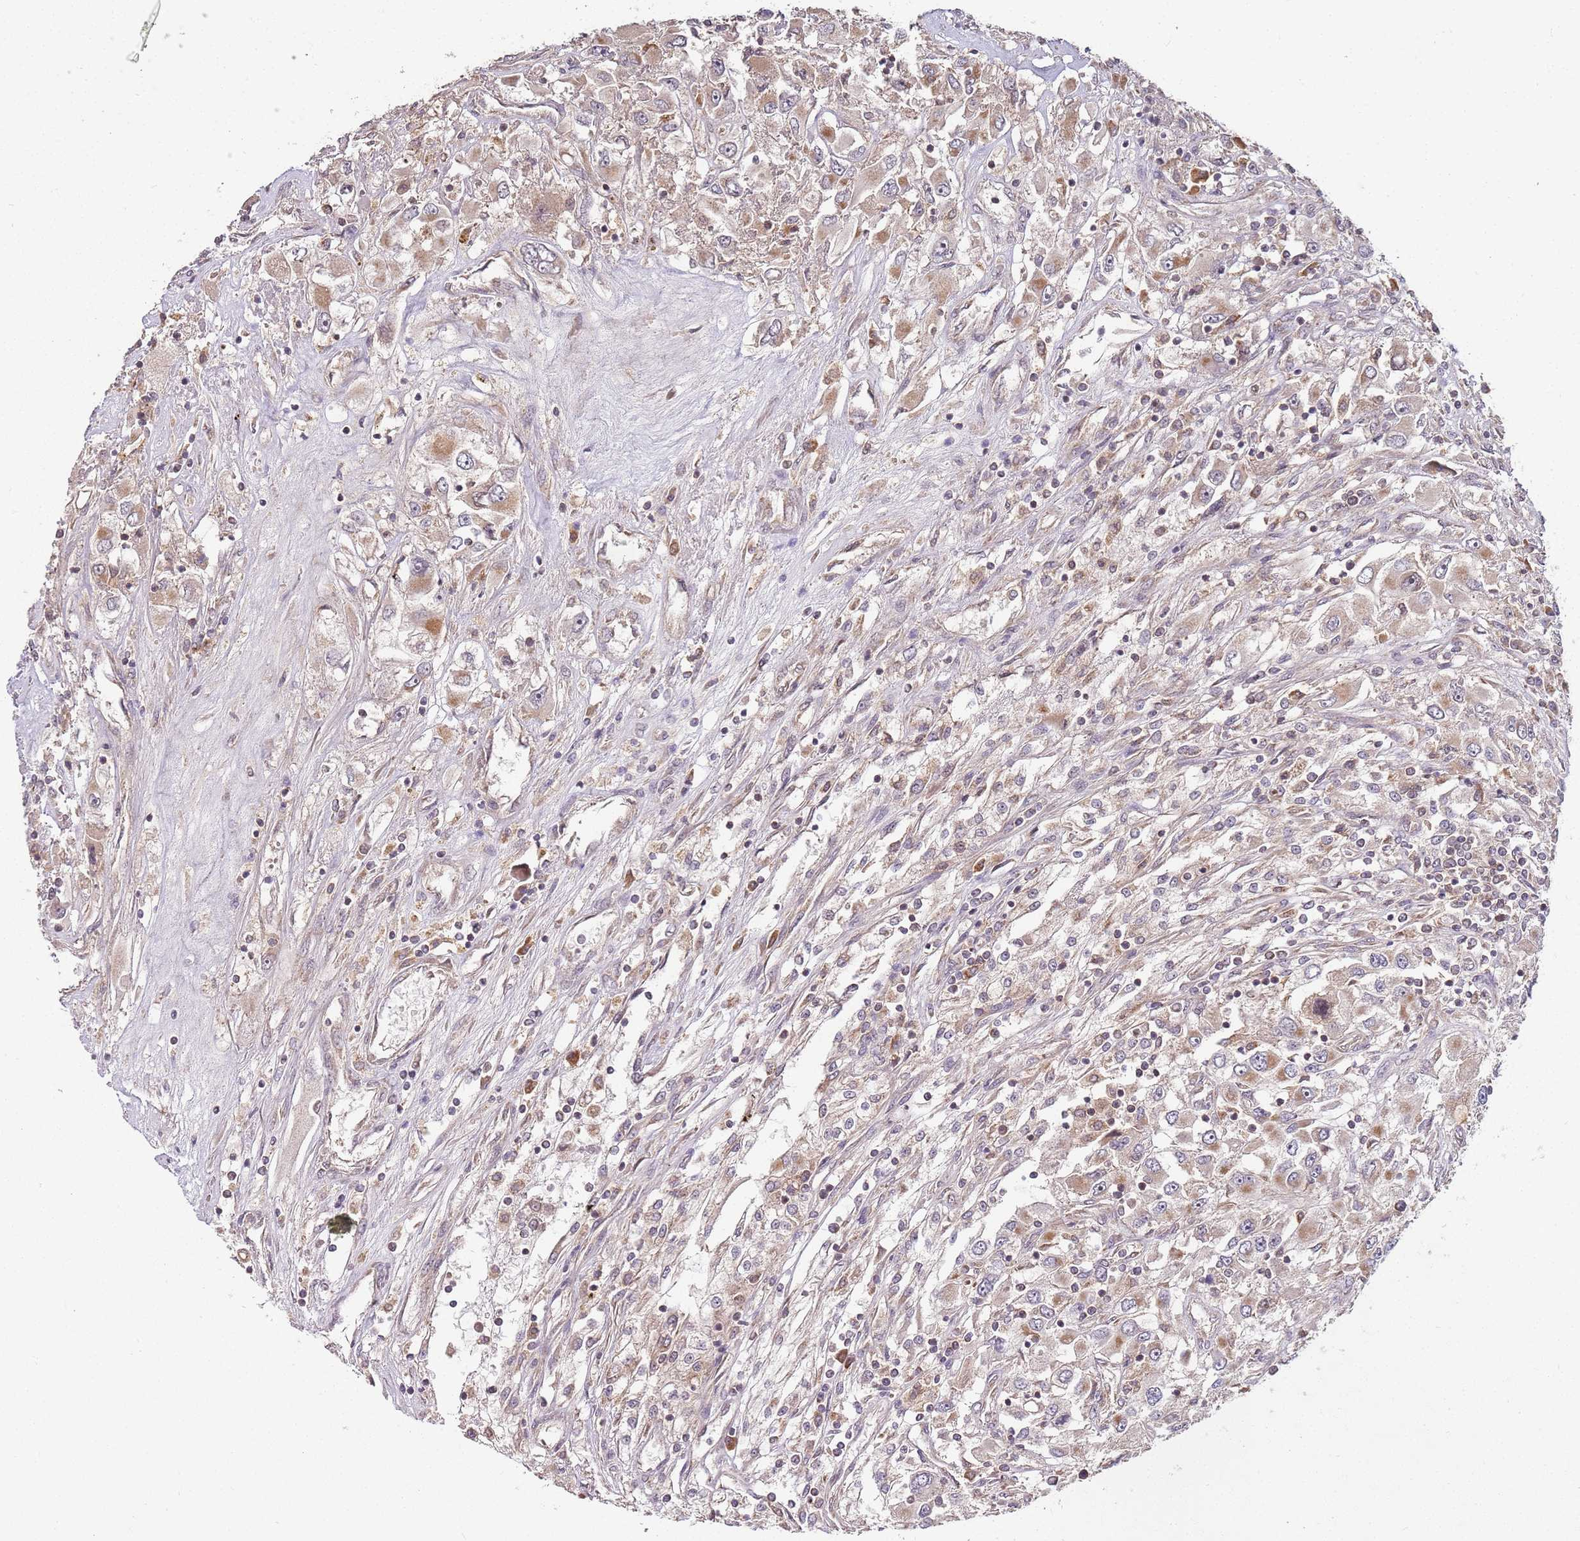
{"staining": {"intensity": "moderate", "quantity": "25%-75%", "location": "cytoplasmic/membranous"}, "tissue": "renal cancer", "cell_type": "Tumor cells", "image_type": "cancer", "snomed": [{"axis": "morphology", "description": "Adenocarcinoma, NOS"}, {"axis": "topography", "description": "Kidney"}], "caption": "Renal adenocarcinoma stained with DAB (3,3'-diaminobenzidine) IHC demonstrates medium levels of moderate cytoplasmic/membranous positivity in about 25%-75% of tumor cells.", "gene": "LIN37", "patient": {"sex": "female", "age": 52}}